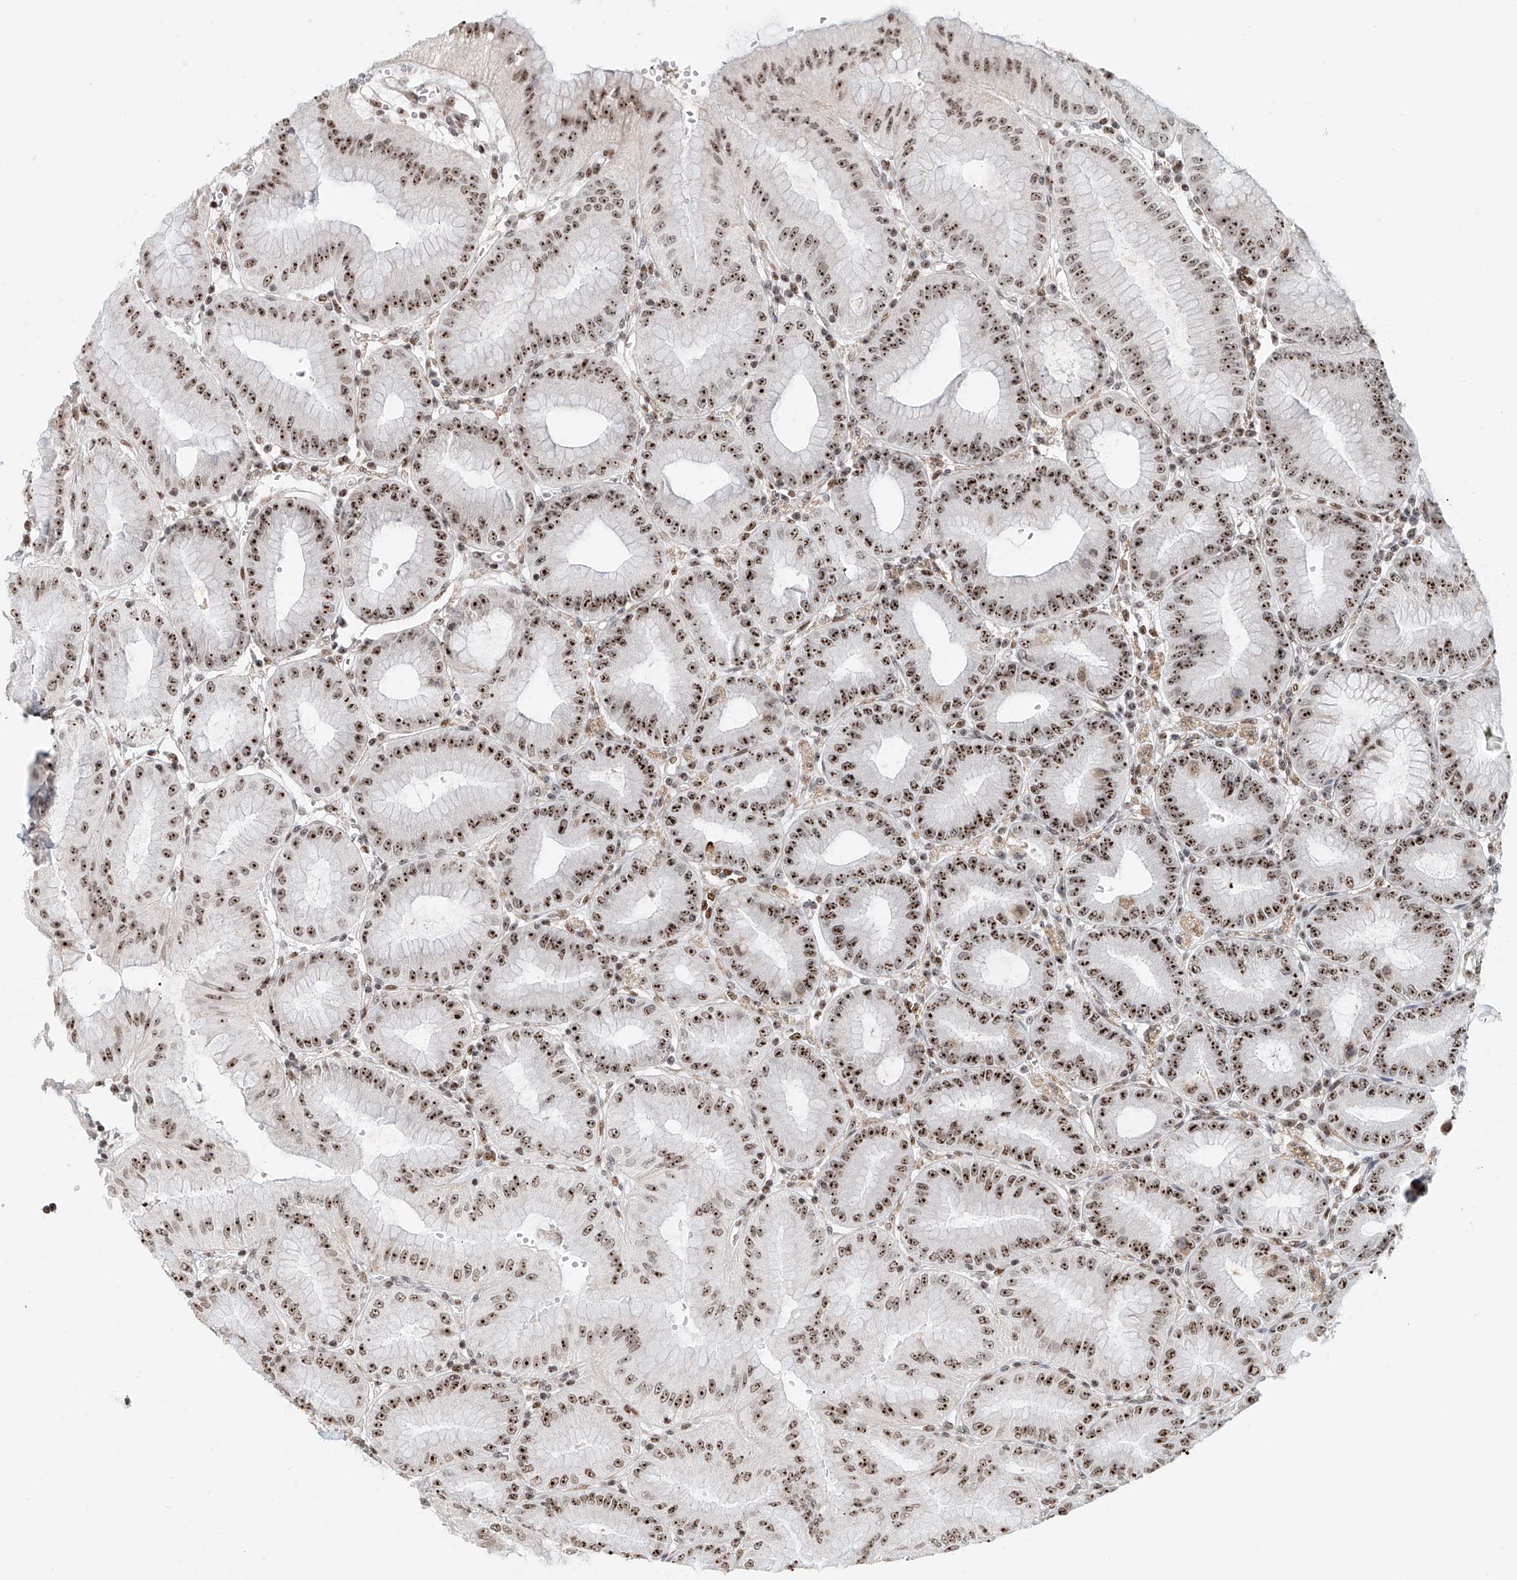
{"staining": {"intensity": "moderate", "quantity": ">75%", "location": "nuclear"}, "tissue": "stomach", "cell_type": "Glandular cells", "image_type": "normal", "snomed": [{"axis": "morphology", "description": "Normal tissue, NOS"}, {"axis": "topography", "description": "Stomach, lower"}], "caption": "A high-resolution histopathology image shows immunohistochemistry (IHC) staining of unremarkable stomach, which reveals moderate nuclear expression in about >75% of glandular cells.", "gene": "PRUNE2", "patient": {"sex": "male", "age": 71}}